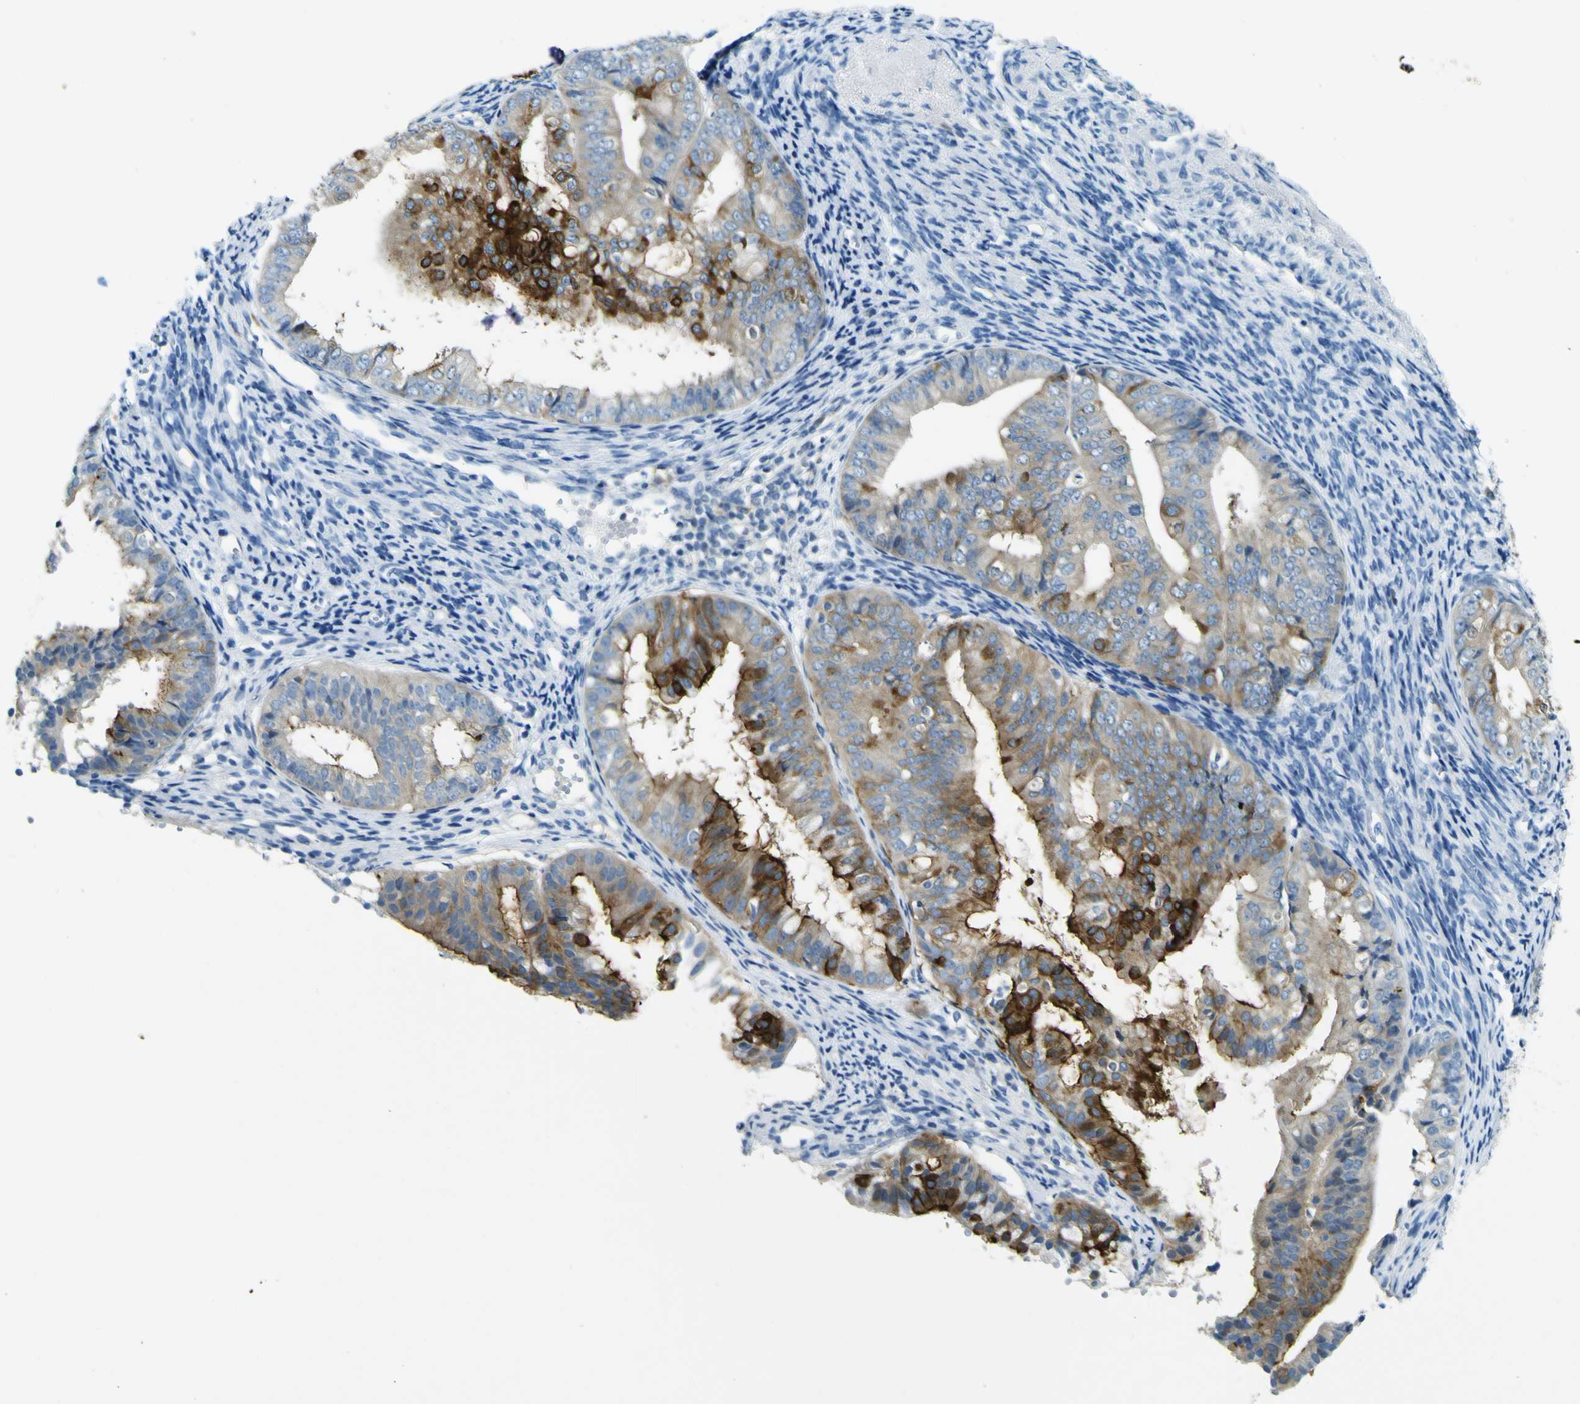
{"staining": {"intensity": "strong", "quantity": "25%-75%", "location": "cytoplasmic/membranous"}, "tissue": "endometrial cancer", "cell_type": "Tumor cells", "image_type": "cancer", "snomed": [{"axis": "morphology", "description": "Adenocarcinoma, NOS"}, {"axis": "topography", "description": "Endometrium"}], "caption": "Protein expression analysis of endometrial cancer (adenocarcinoma) exhibits strong cytoplasmic/membranous expression in about 25%-75% of tumor cells. The staining is performed using DAB (3,3'-diaminobenzidine) brown chromogen to label protein expression. The nuclei are counter-stained blue using hematoxylin.", "gene": "SORCS1", "patient": {"sex": "female", "age": 63}}